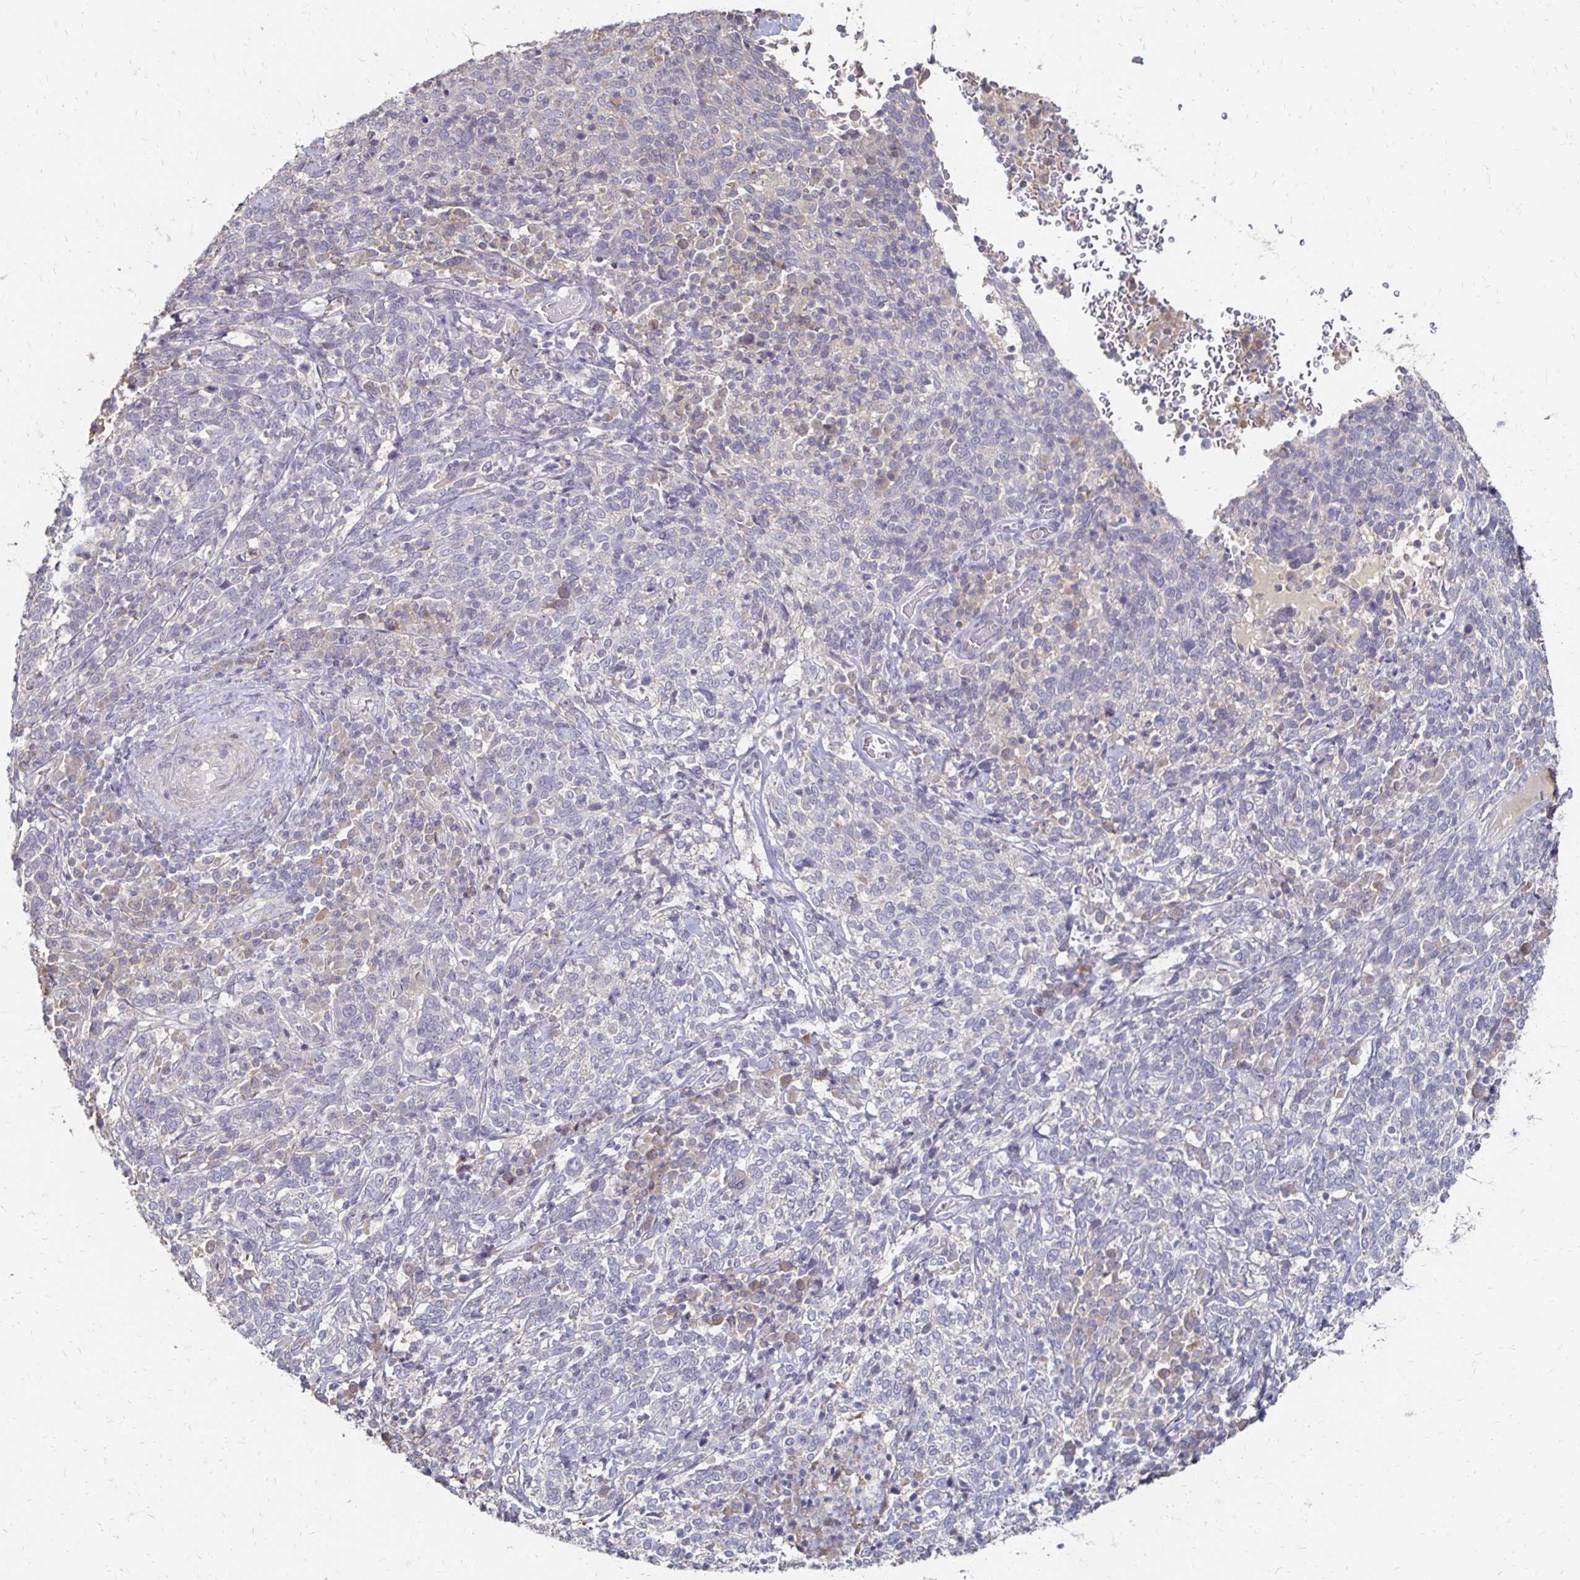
{"staining": {"intensity": "negative", "quantity": "none", "location": "none"}, "tissue": "cervical cancer", "cell_type": "Tumor cells", "image_type": "cancer", "snomed": [{"axis": "morphology", "description": "Squamous cell carcinoma, NOS"}, {"axis": "topography", "description": "Cervix"}], "caption": "Protein analysis of cervical cancer (squamous cell carcinoma) shows no significant positivity in tumor cells.", "gene": "ZNF727", "patient": {"sex": "female", "age": 46}}